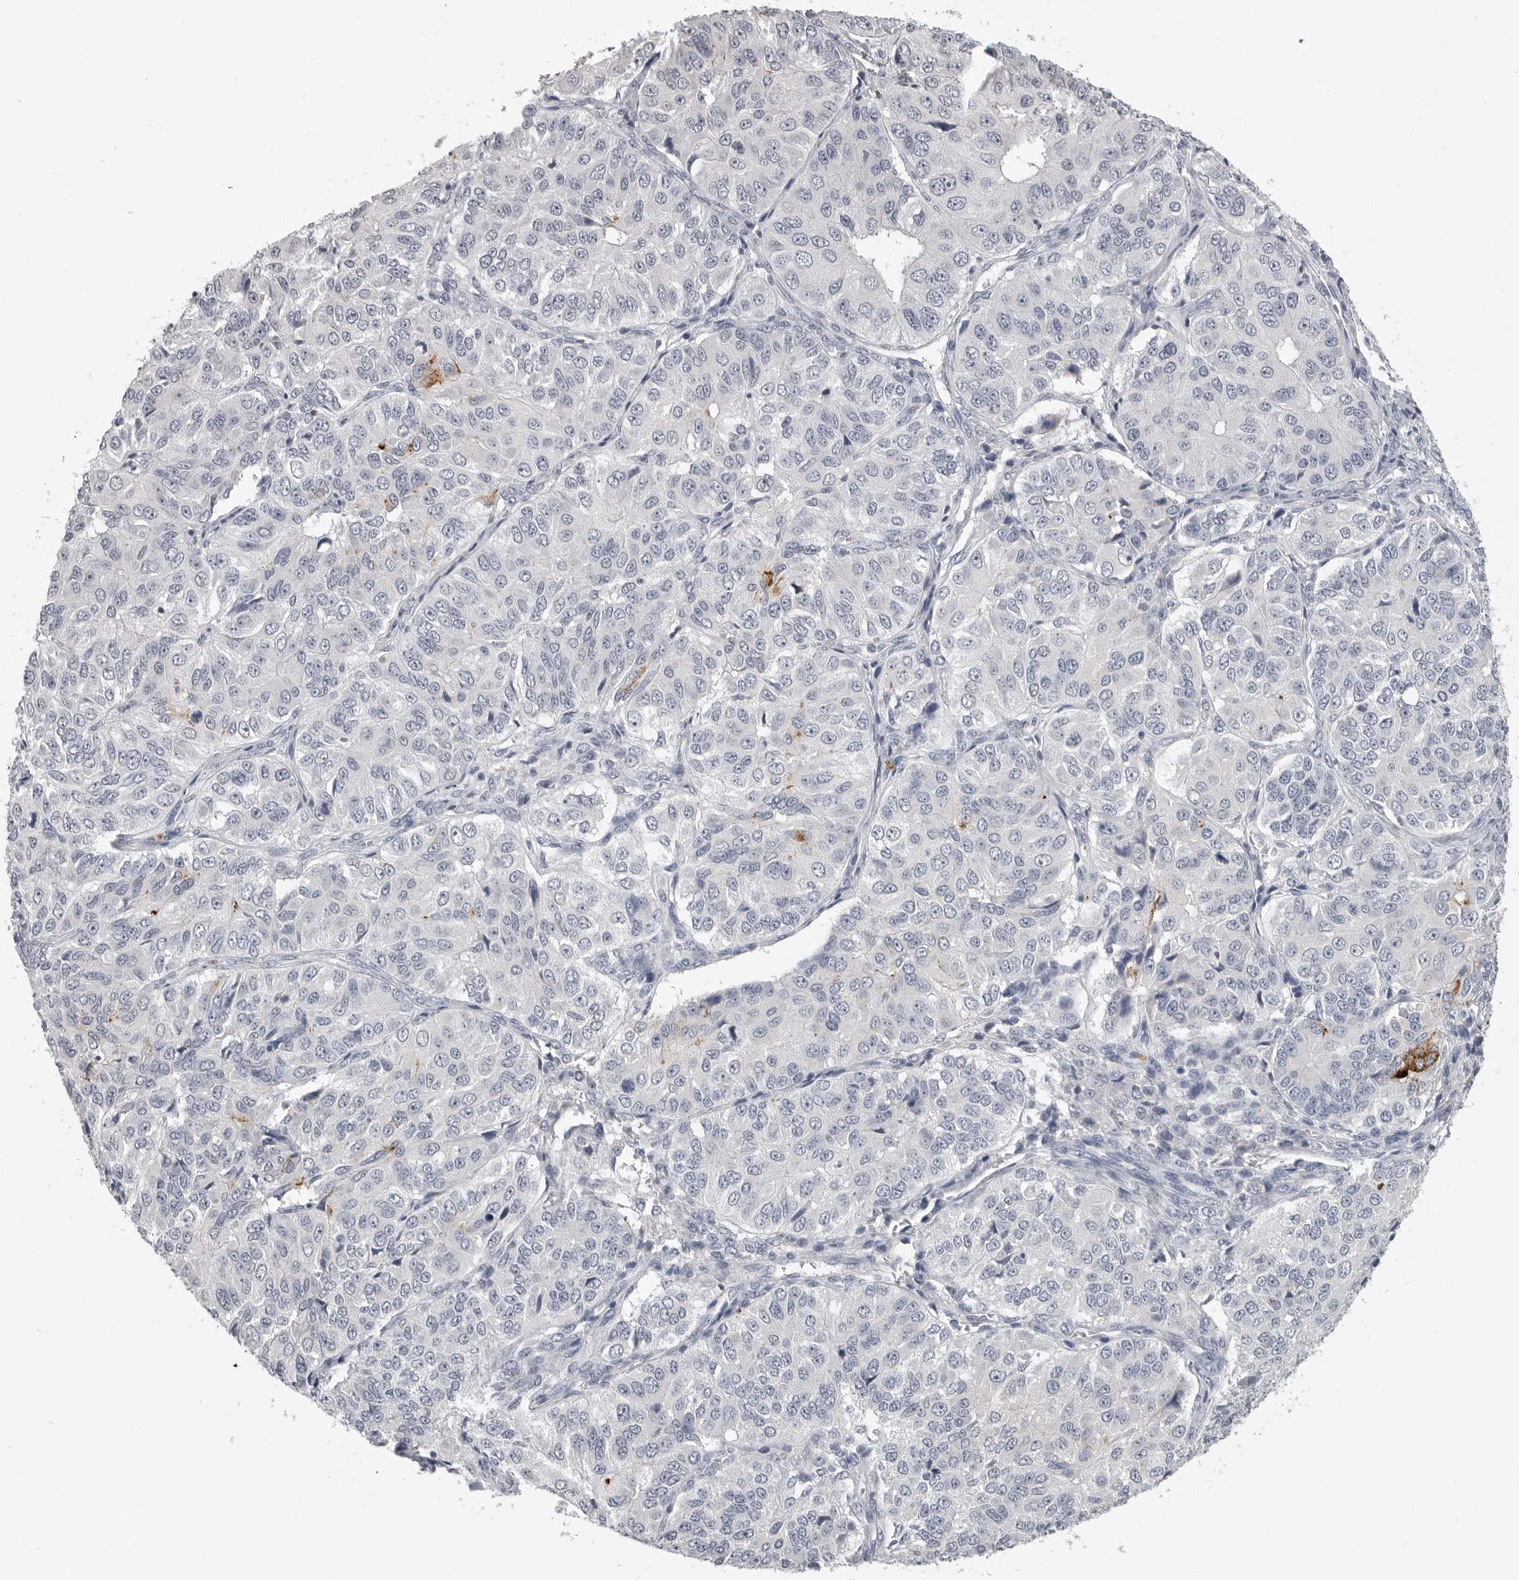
{"staining": {"intensity": "moderate", "quantity": "<25%", "location": "cytoplasmic/membranous"}, "tissue": "ovarian cancer", "cell_type": "Tumor cells", "image_type": "cancer", "snomed": [{"axis": "morphology", "description": "Carcinoma, endometroid"}, {"axis": "topography", "description": "Ovary"}], "caption": "Ovarian cancer (endometroid carcinoma) was stained to show a protein in brown. There is low levels of moderate cytoplasmic/membranous staining in approximately <25% of tumor cells.", "gene": "SERPING1", "patient": {"sex": "female", "age": 51}}